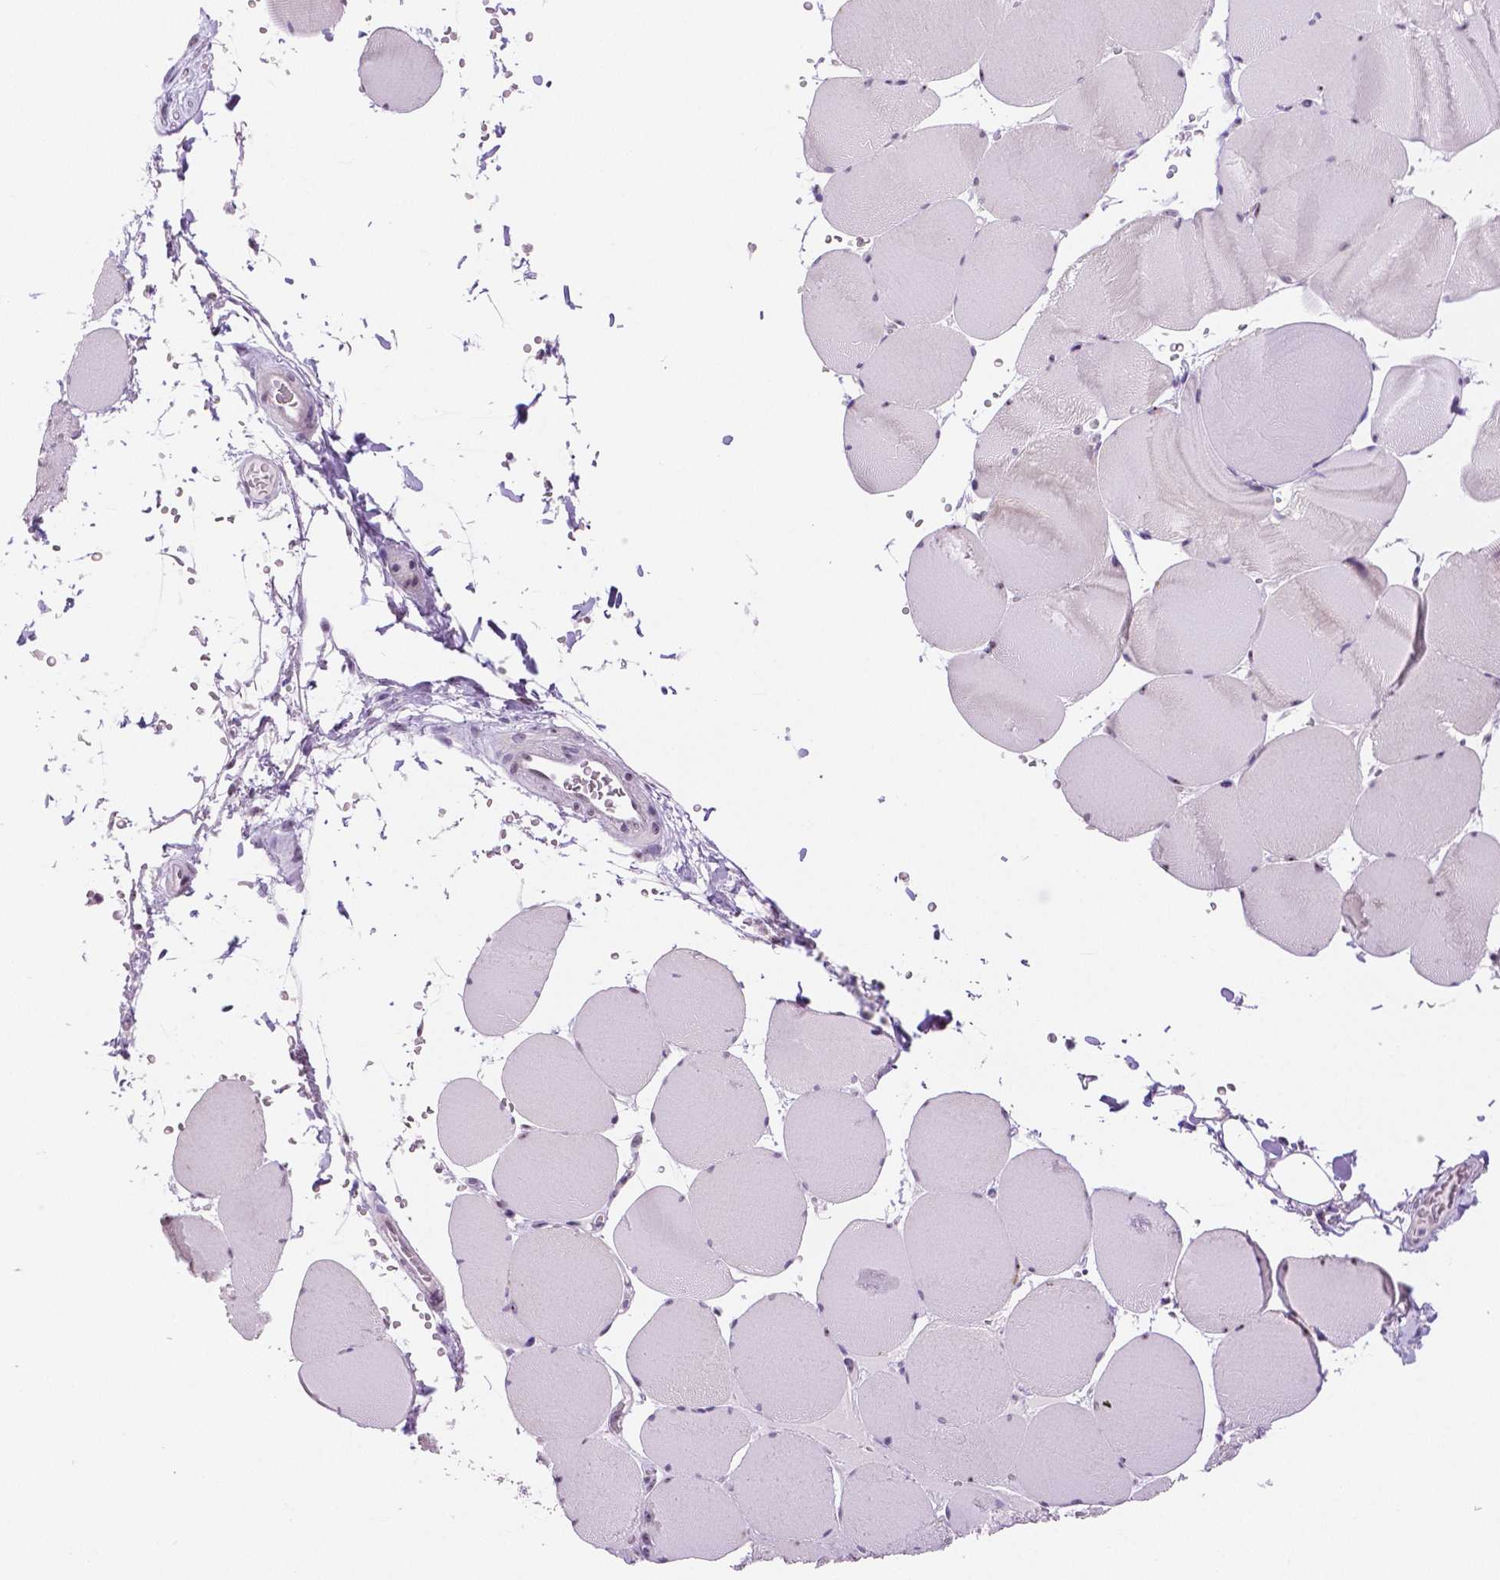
{"staining": {"intensity": "weak", "quantity": "<25%", "location": "nuclear"}, "tissue": "skeletal muscle", "cell_type": "Myocytes", "image_type": "normal", "snomed": [{"axis": "morphology", "description": "Normal tissue, NOS"}, {"axis": "topography", "description": "Skeletal muscle"}, {"axis": "topography", "description": "Head-Neck"}], "caption": "This is a micrograph of immunohistochemistry (IHC) staining of unremarkable skeletal muscle, which shows no staining in myocytes. (Immunohistochemistry (ihc), brightfield microscopy, high magnification).", "gene": "NHP2", "patient": {"sex": "male", "age": 66}}